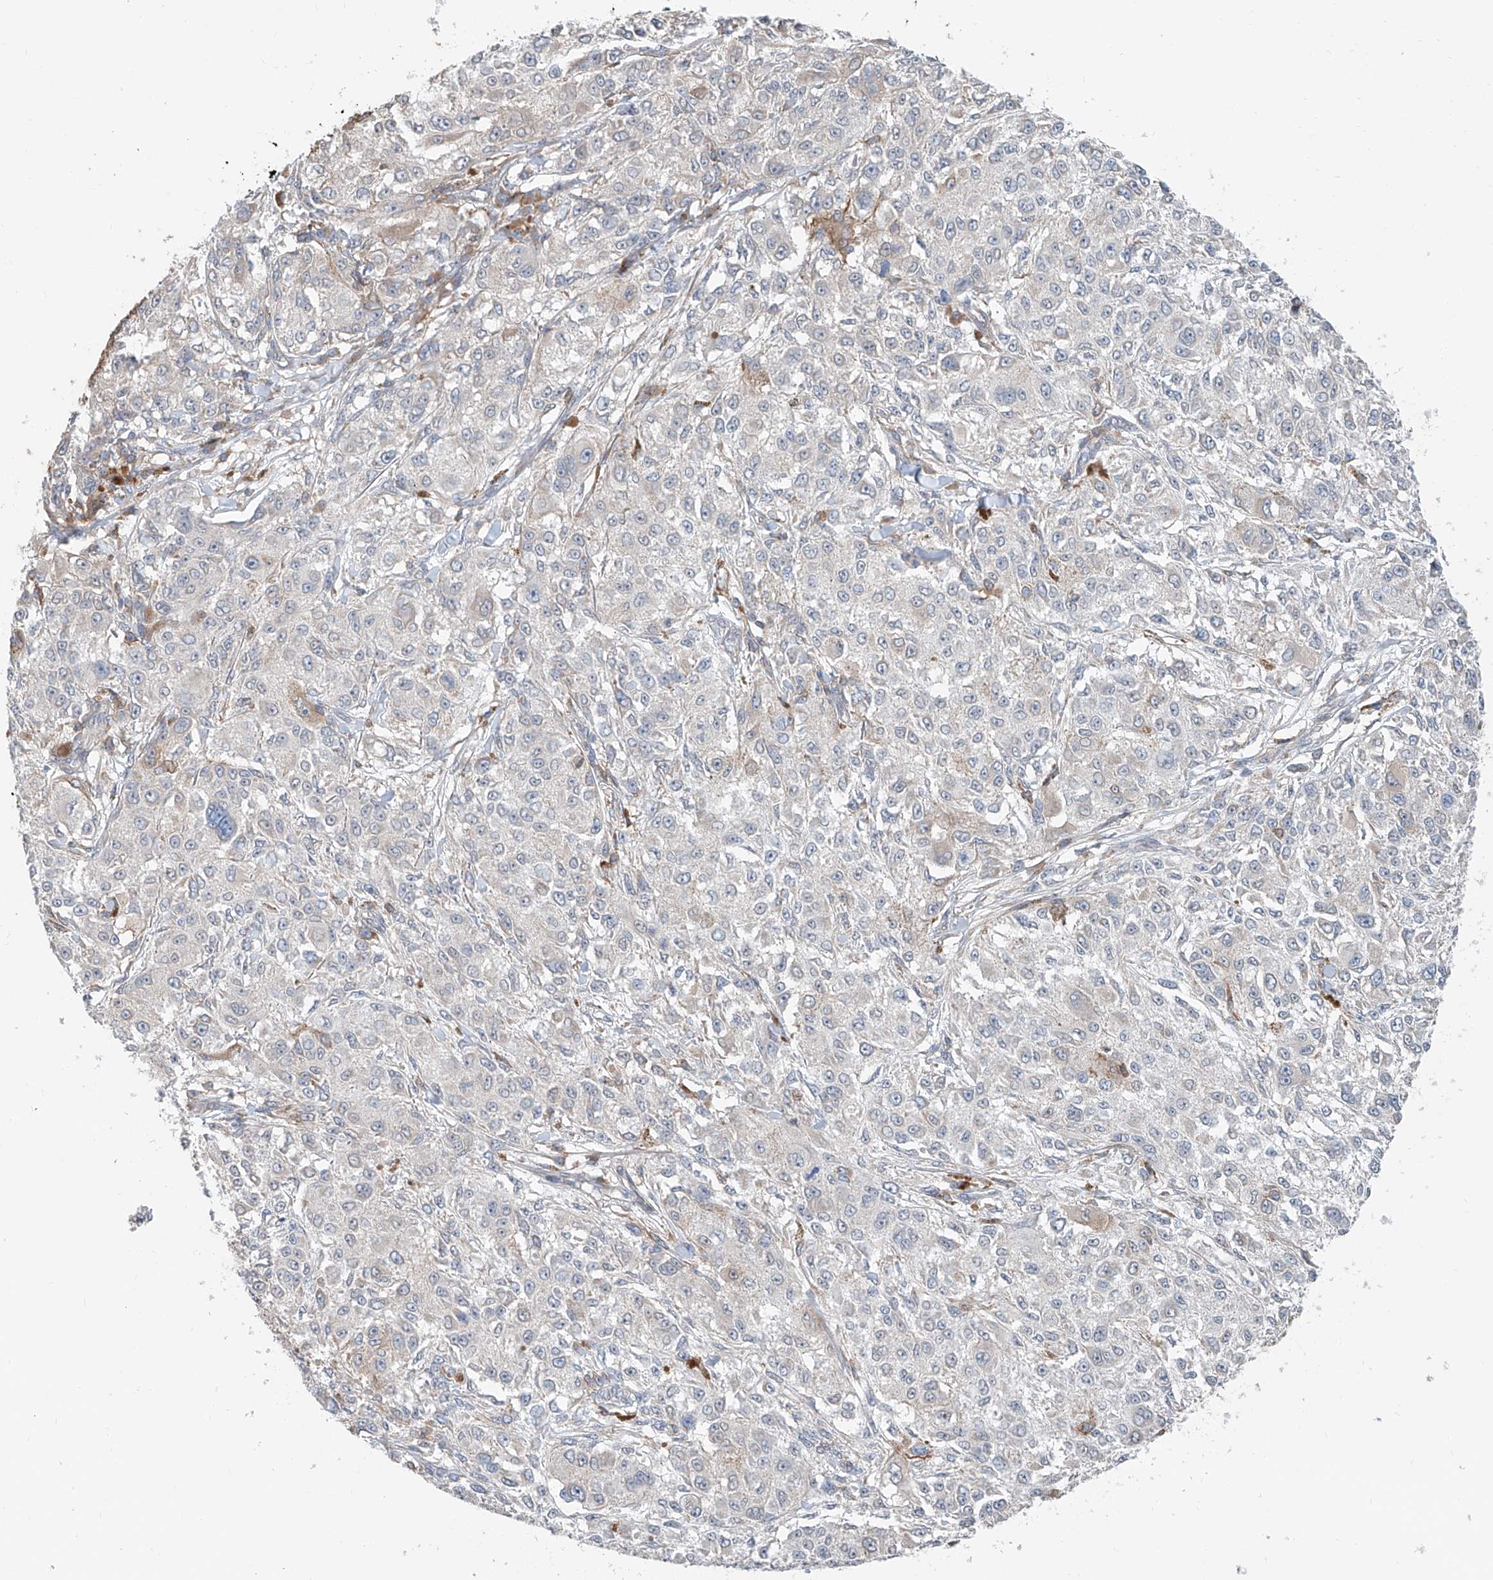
{"staining": {"intensity": "negative", "quantity": "none", "location": "none"}, "tissue": "melanoma", "cell_type": "Tumor cells", "image_type": "cancer", "snomed": [{"axis": "morphology", "description": "Necrosis, NOS"}, {"axis": "morphology", "description": "Malignant melanoma, NOS"}, {"axis": "topography", "description": "Skin"}], "caption": "A photomicrograph of human malignant melanoma is negative for staining in tumor cells.", "gene": "KCNK10", "patient": {"sex": "female", "age": 87}}